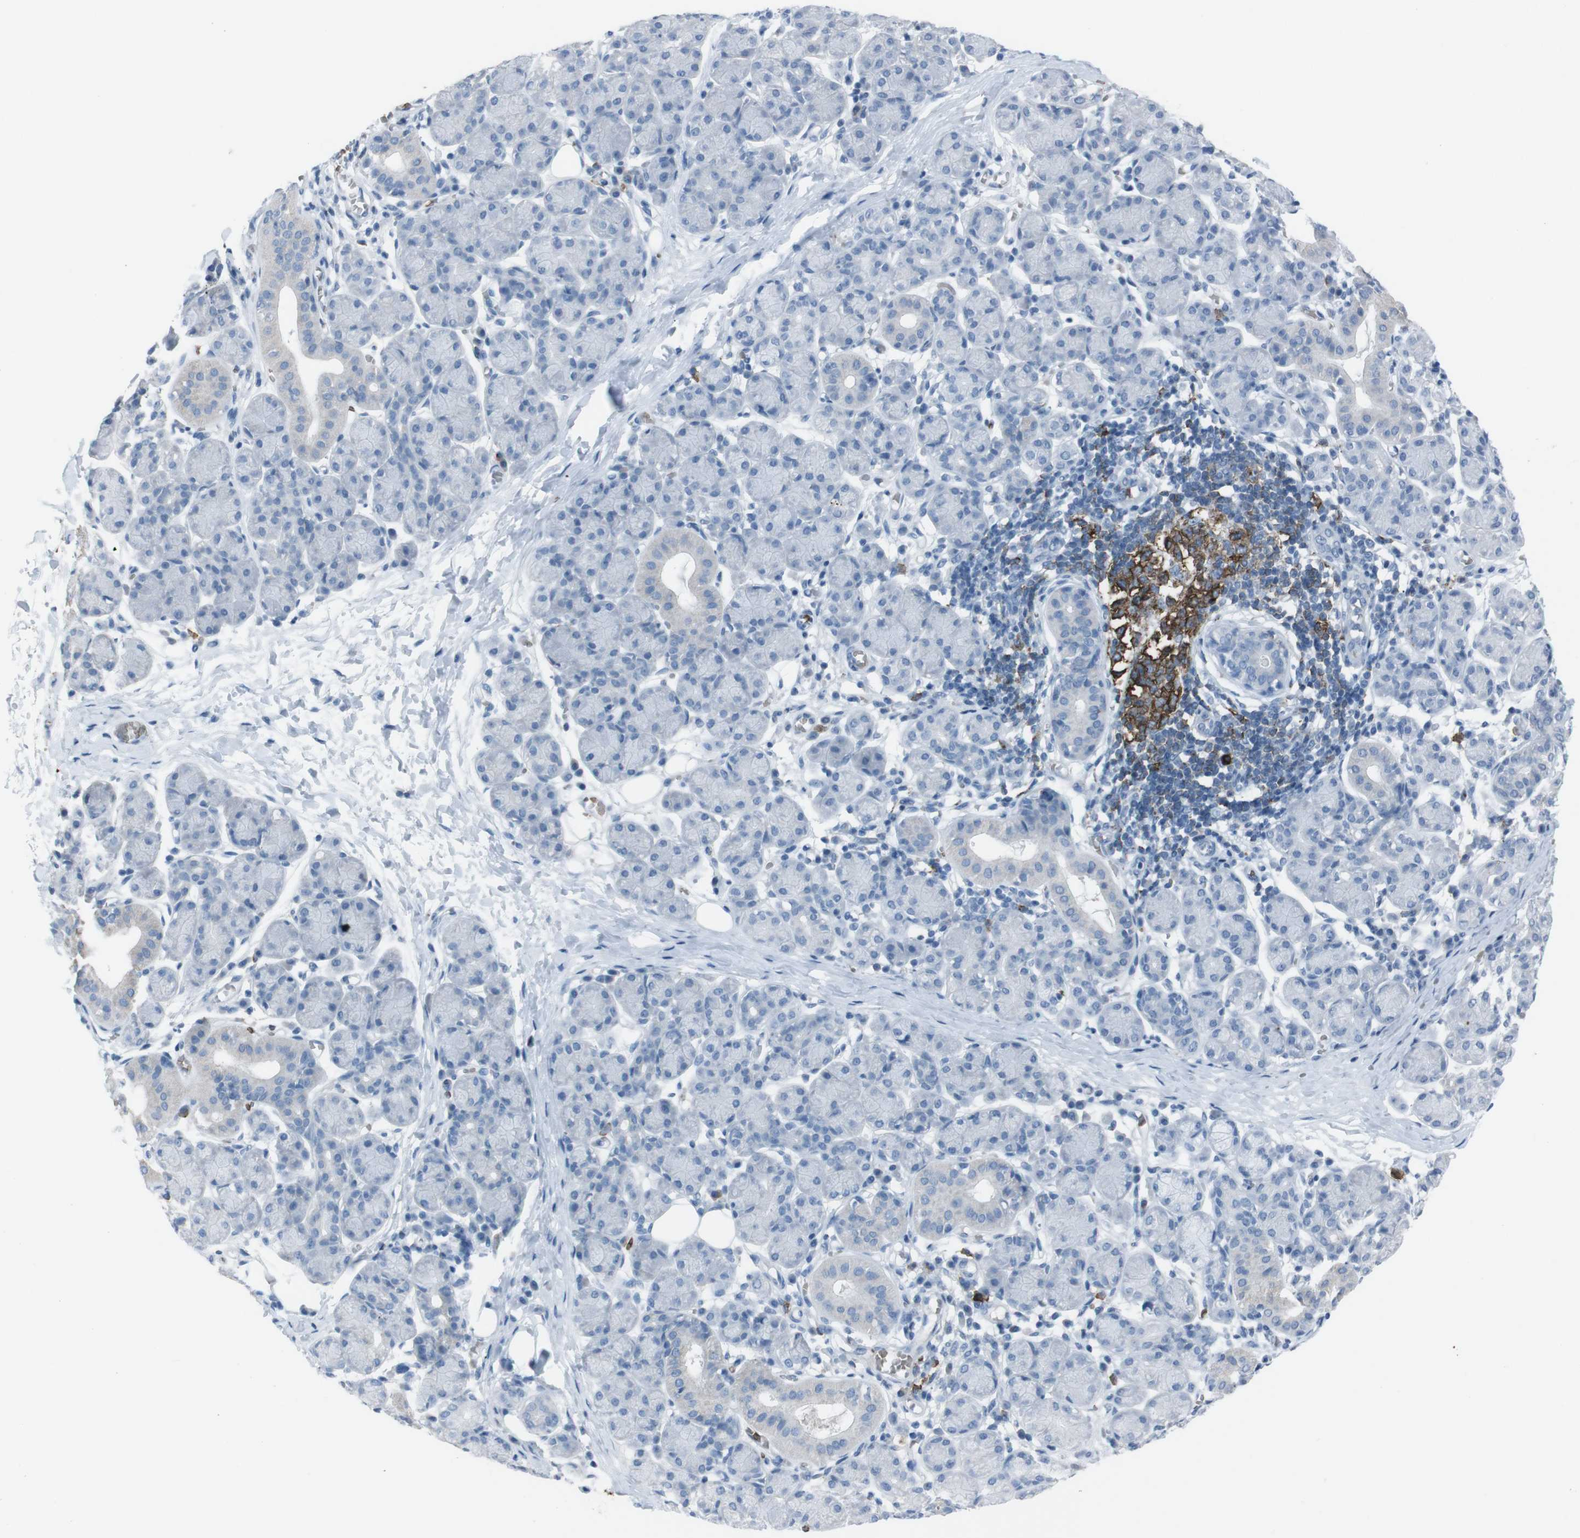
{"staining": {"intensity": "negative", "quantity": "none", "location": "none"}, "tissue": "salivary gland", "cell_type": "Glandular cells", "image_type": "normal", "snomed": [{"axis": "morphology", "description": "Normal tissue, NOS"}, {"axis": "morphology", "description": "Inflammation, NOS"}, {"axis": "topography", "description": "Lymph node"}, {"axis": "topography", "description": "Salivary gland"}], "caption": "The micrograph displays no significant positivity in glandular cells of salivary gland.", "gene": "ST6GAL1", "patient": {"sex": "male", "age": 3}}